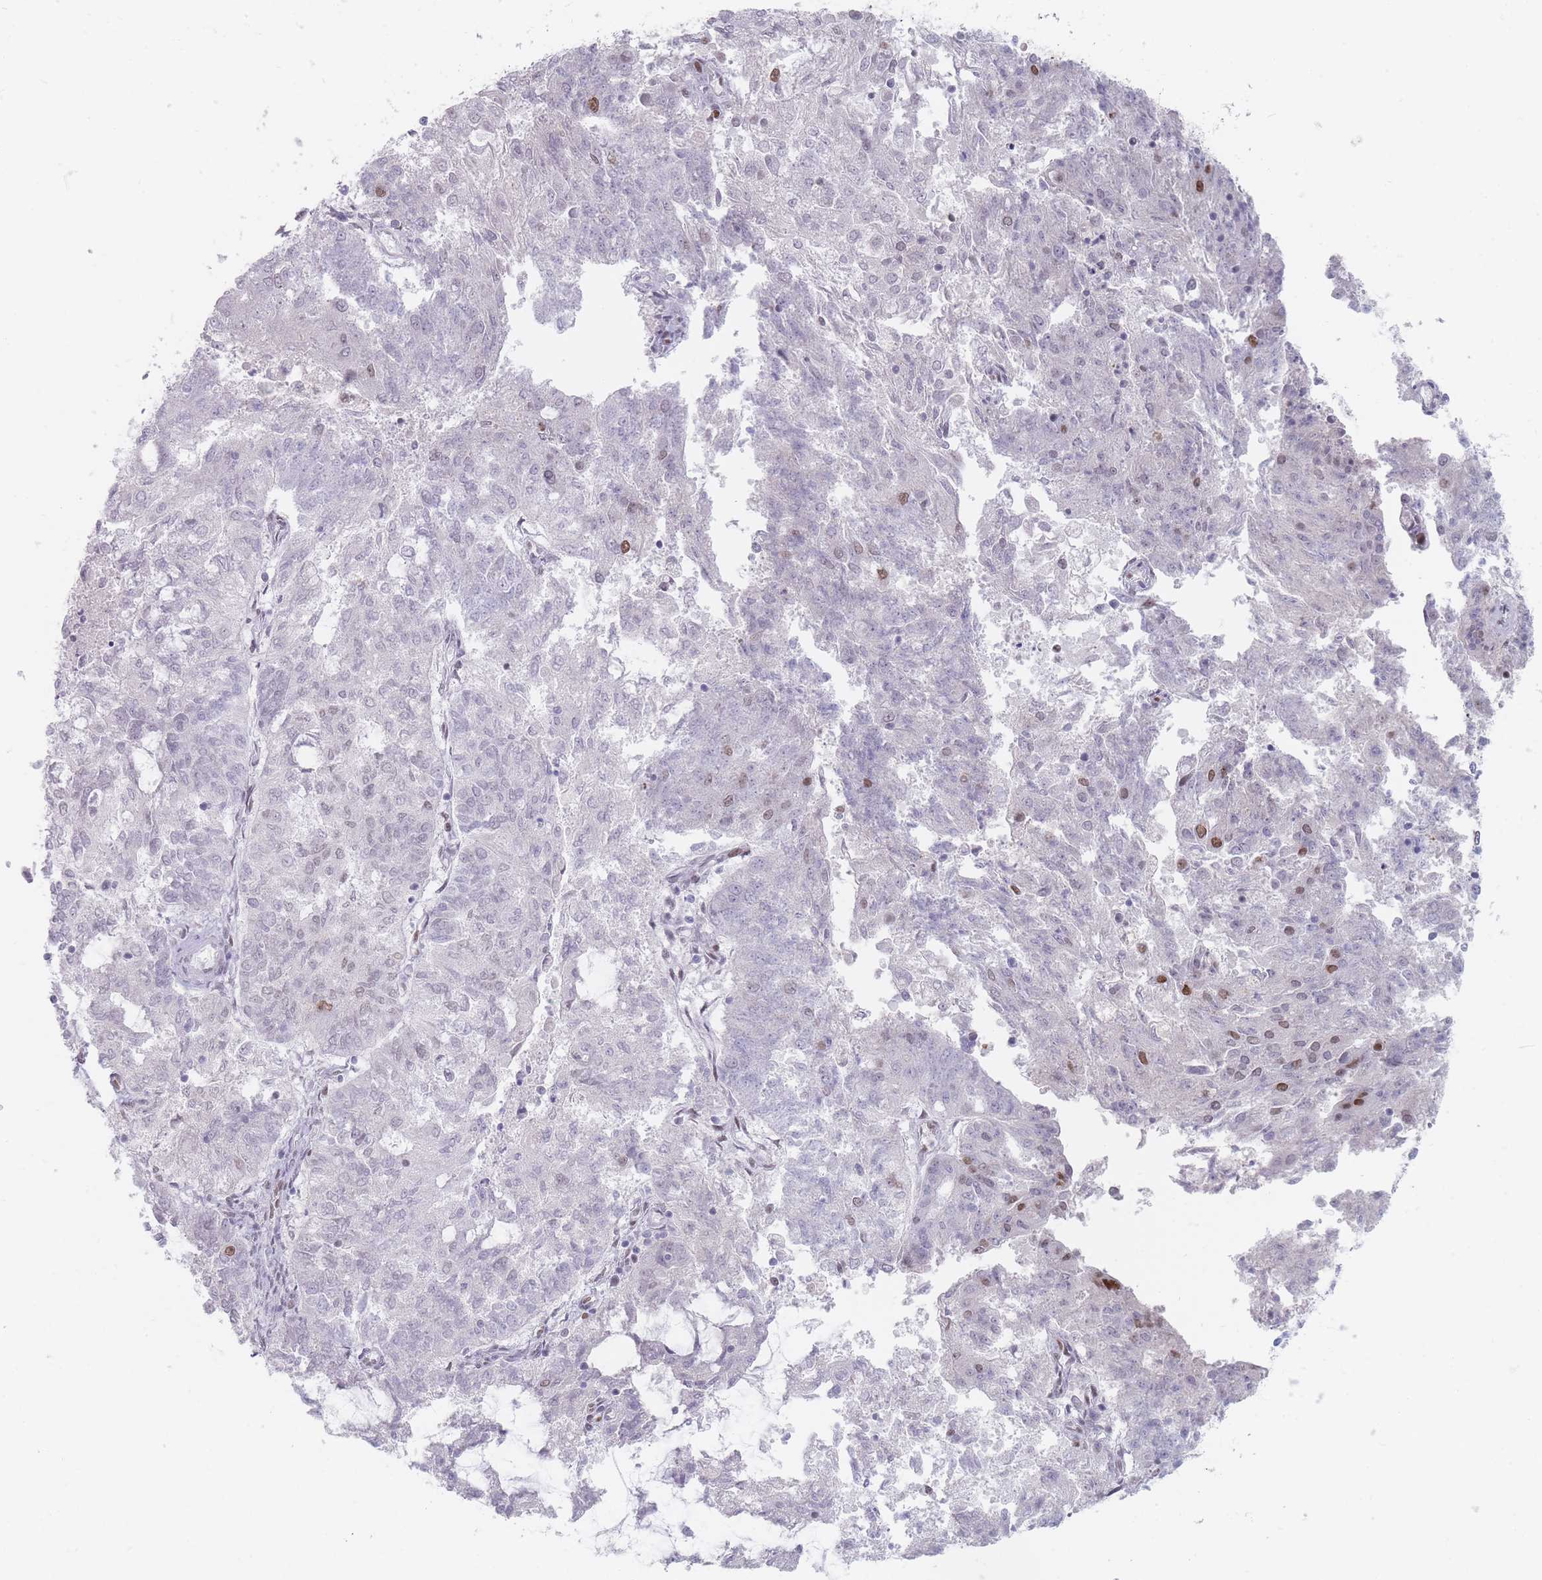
{"staining": {"intensity": "moderate", "quantity": "<25%", "location": "nuclear"}, "tissue": "endometrial cancer", "cell_type": "Tumor cells", "image_type": "cancer", "snomed": [{"axis": "morphology", "description": "Adenocarcinoma, NOS"}, {"axis": "topography", "description": "Endometrium"}], "caption": "High-magnification brightfield microscopy of endometrial adenocarcinoma stained with DAB (3,3'-diaminobenzidine) (brown) and counterstained with hematoxylin (blue). tumor cells exhibit moderate nuclear staining is present in about<25% of cells.", "gene": "SAFB2", "patient": {"sex": "female", "age": 82}}